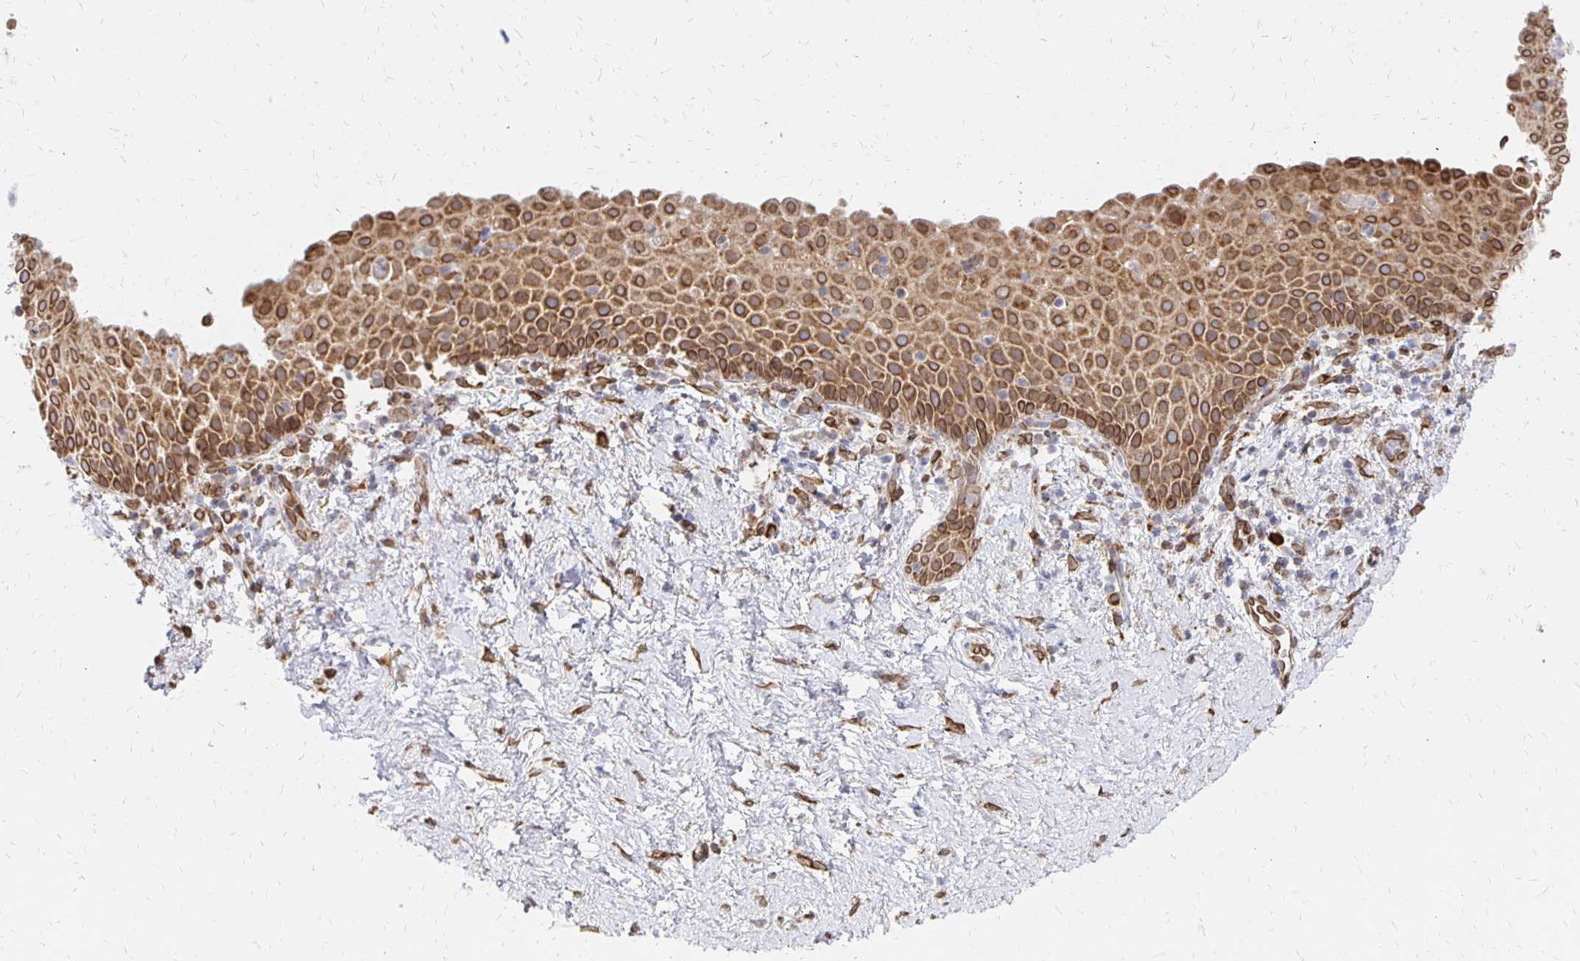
{"staining": {"intensity": "moderate", "quantity": ">75%", "location": "cytoplasmic/membranous,nuclear"}, "tissue": "vagina", "cell_type": "Squamous epithelial cells", "image_type": "normal", "snomed": [{"axis": "morphology", "description": "Normal tissue, NOS"}, {"axis": "topography", "description": "Vagina"}], "caption": "Unremarkable vagina shows moderate cytoplasmic/membranous,nuclear positivity in approximately >75% of squamous epithelial cells (Stains: DAB (3,3'-diaminobenzidine) in brown, nuclei in blue, Microscopy: brightfield microscopy at high magnification)..", "gene": "PELI3", "patient": {"sex": "female", "age": 61}}